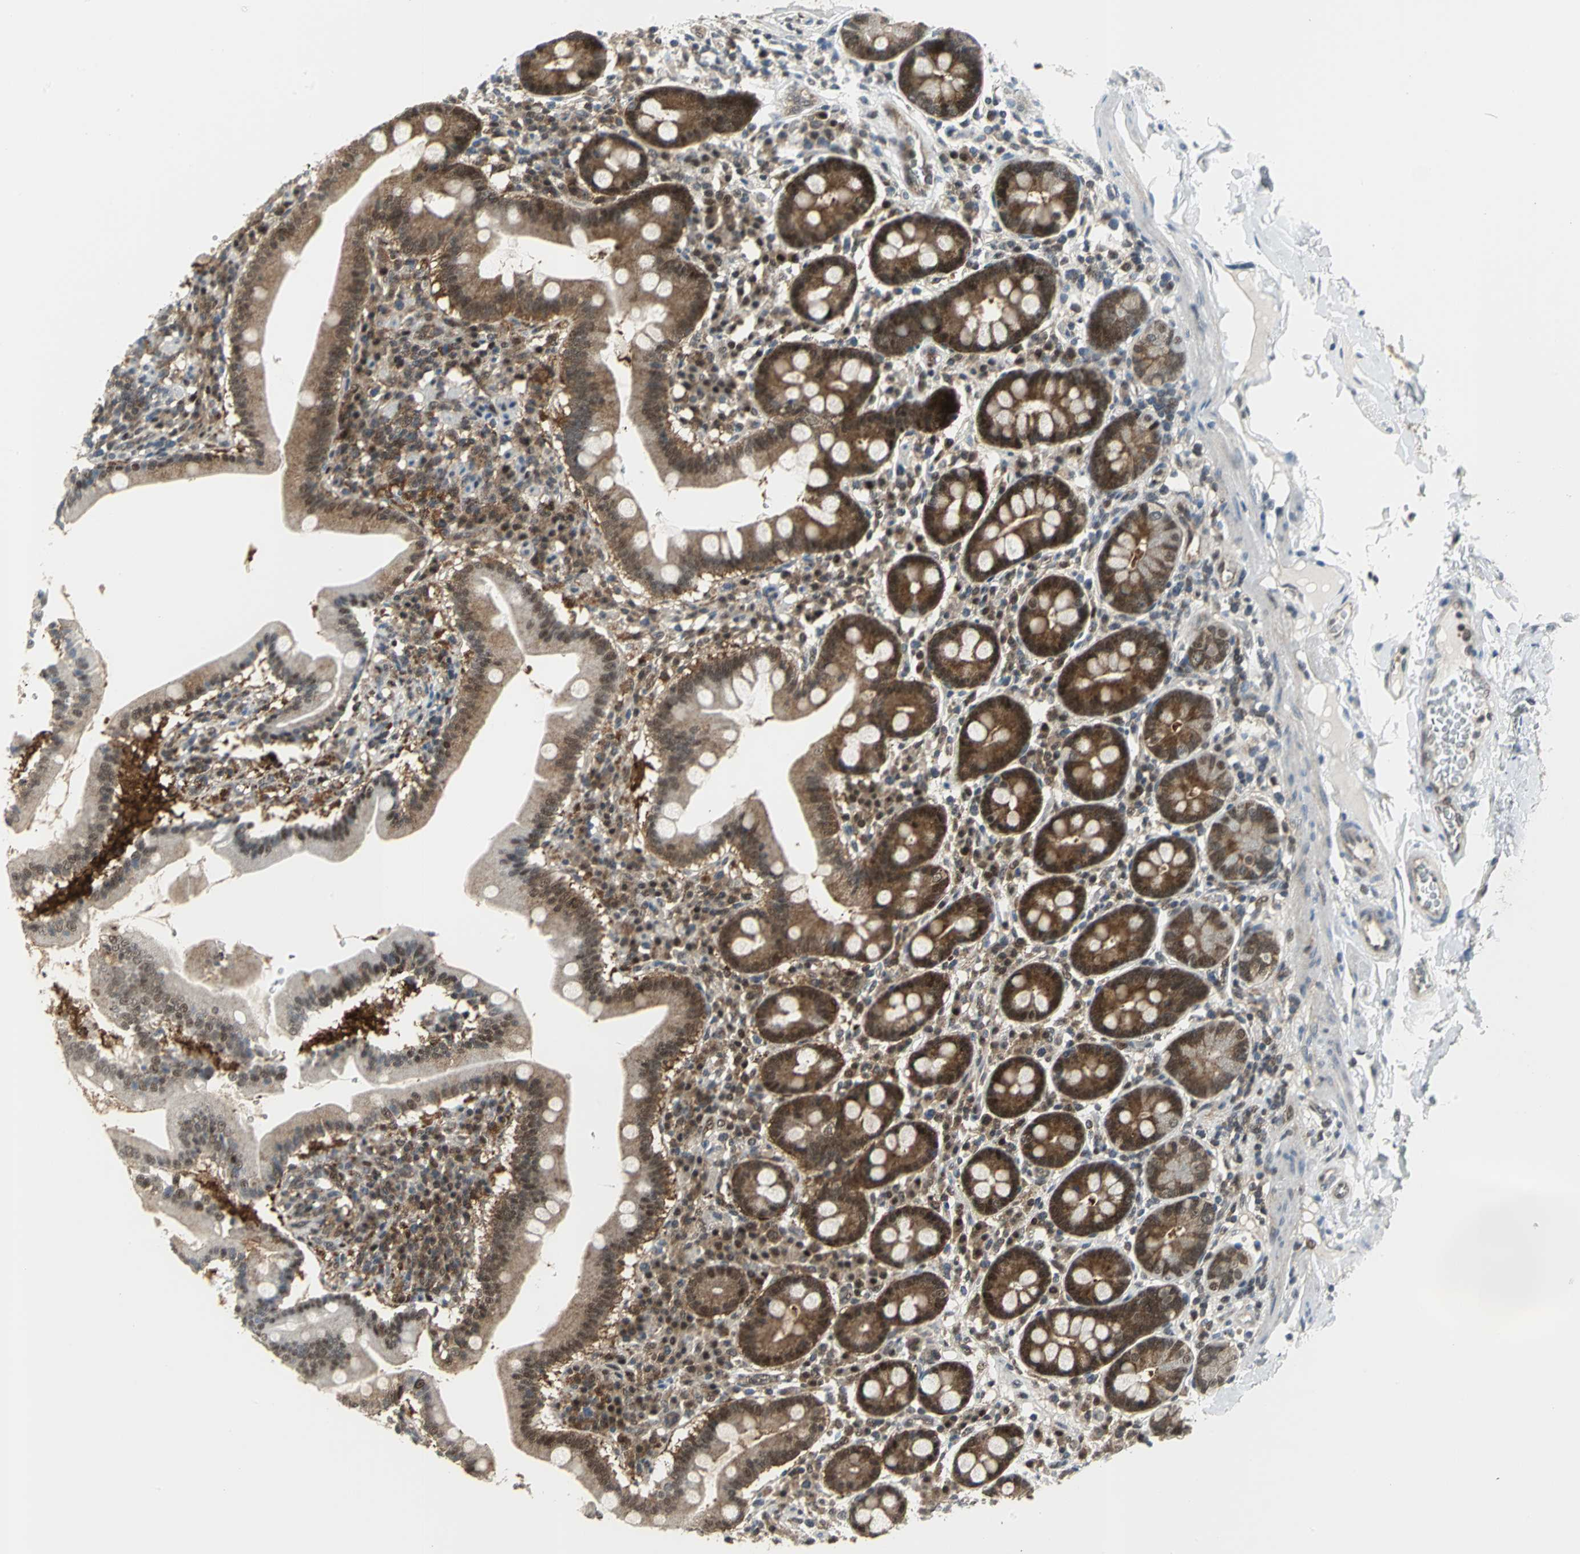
{"staining": {"intensity": "moderate", "quantity": ">75%", "location": "cytoplasmic/membranous,nuclear"}, "tissue": "duodenum", "cell_type": "Glandular cells", "image_type": "normal", "snomed": [{"axis": "morphology", "description": "Normal tissue, NOS"}, {"axis": "topography", "description": "Duodenum"}], "caption": "Duodenum stained with a protein marker demonstrates moderate staining in glandular cells.", "gene": "PSMA4", "patient": {"sex": "male", "age": 50}}